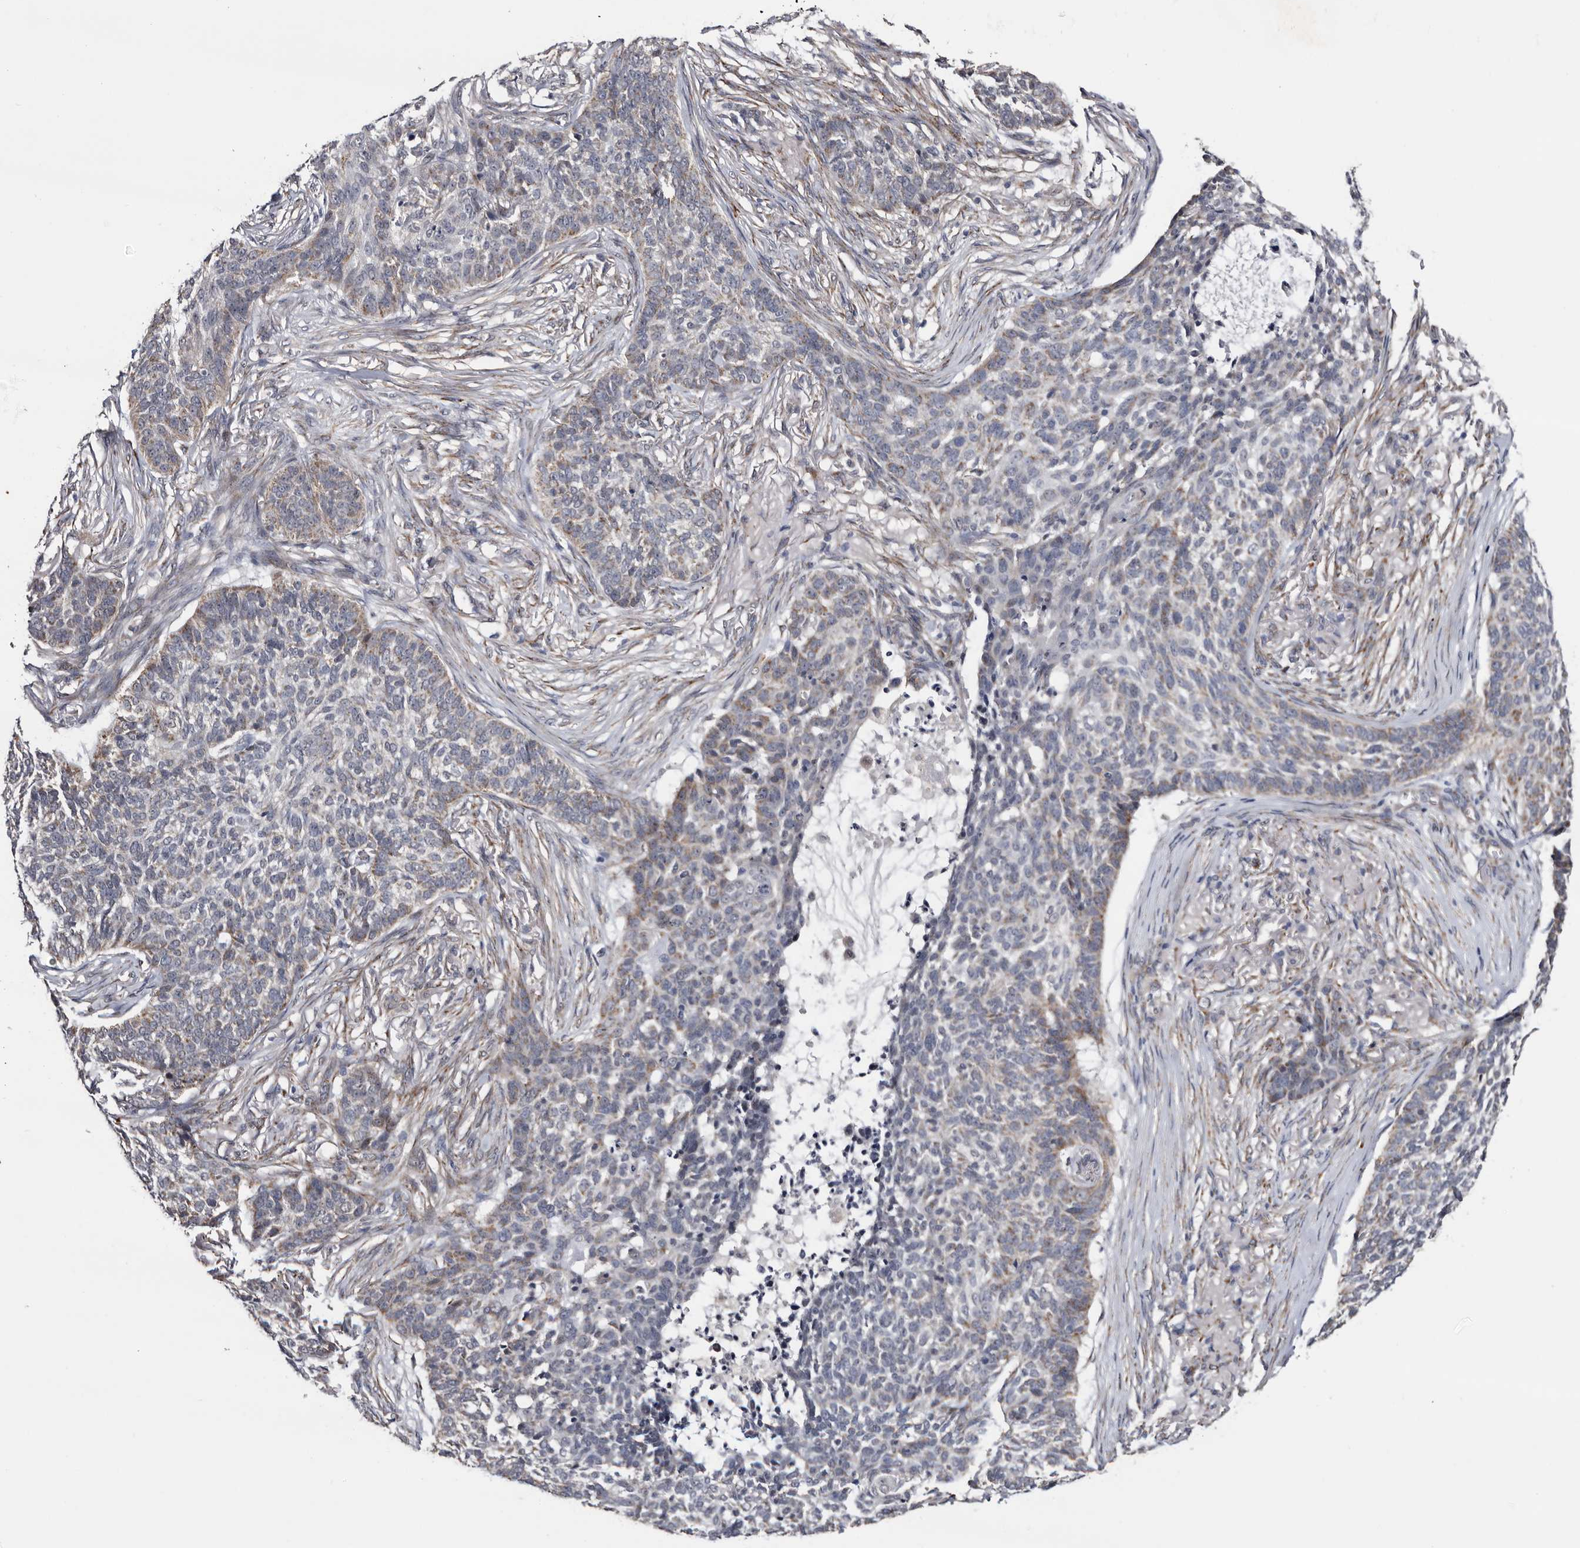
{"staining": {"intensity": "weak", "quantity": "25%-75%", "location": "cytoplasmic/membranous"}, "tissue": "skin cancer", "cell_type": "Tumor cells", "image_type": "cancer", "snomed": [{"axis": "morphology", "description": "Basal cell carcinoma"}, {"axis": "topography", "description": "Skin"}], "caption": "Immunohistochemistry (IHC) of human skin cancer reveals low levels of weak cytoplasmic/membranous staining in about 25%-75% of tumor cells. The staining is performed using DAB (3,3'-diaminobenzidine) brown chromogen to label protein expression. The nuclei are counter-stained blue using hematoxylin.", "gene": "ARMCX2", "patient": {"sex": "male", "age": 85}}